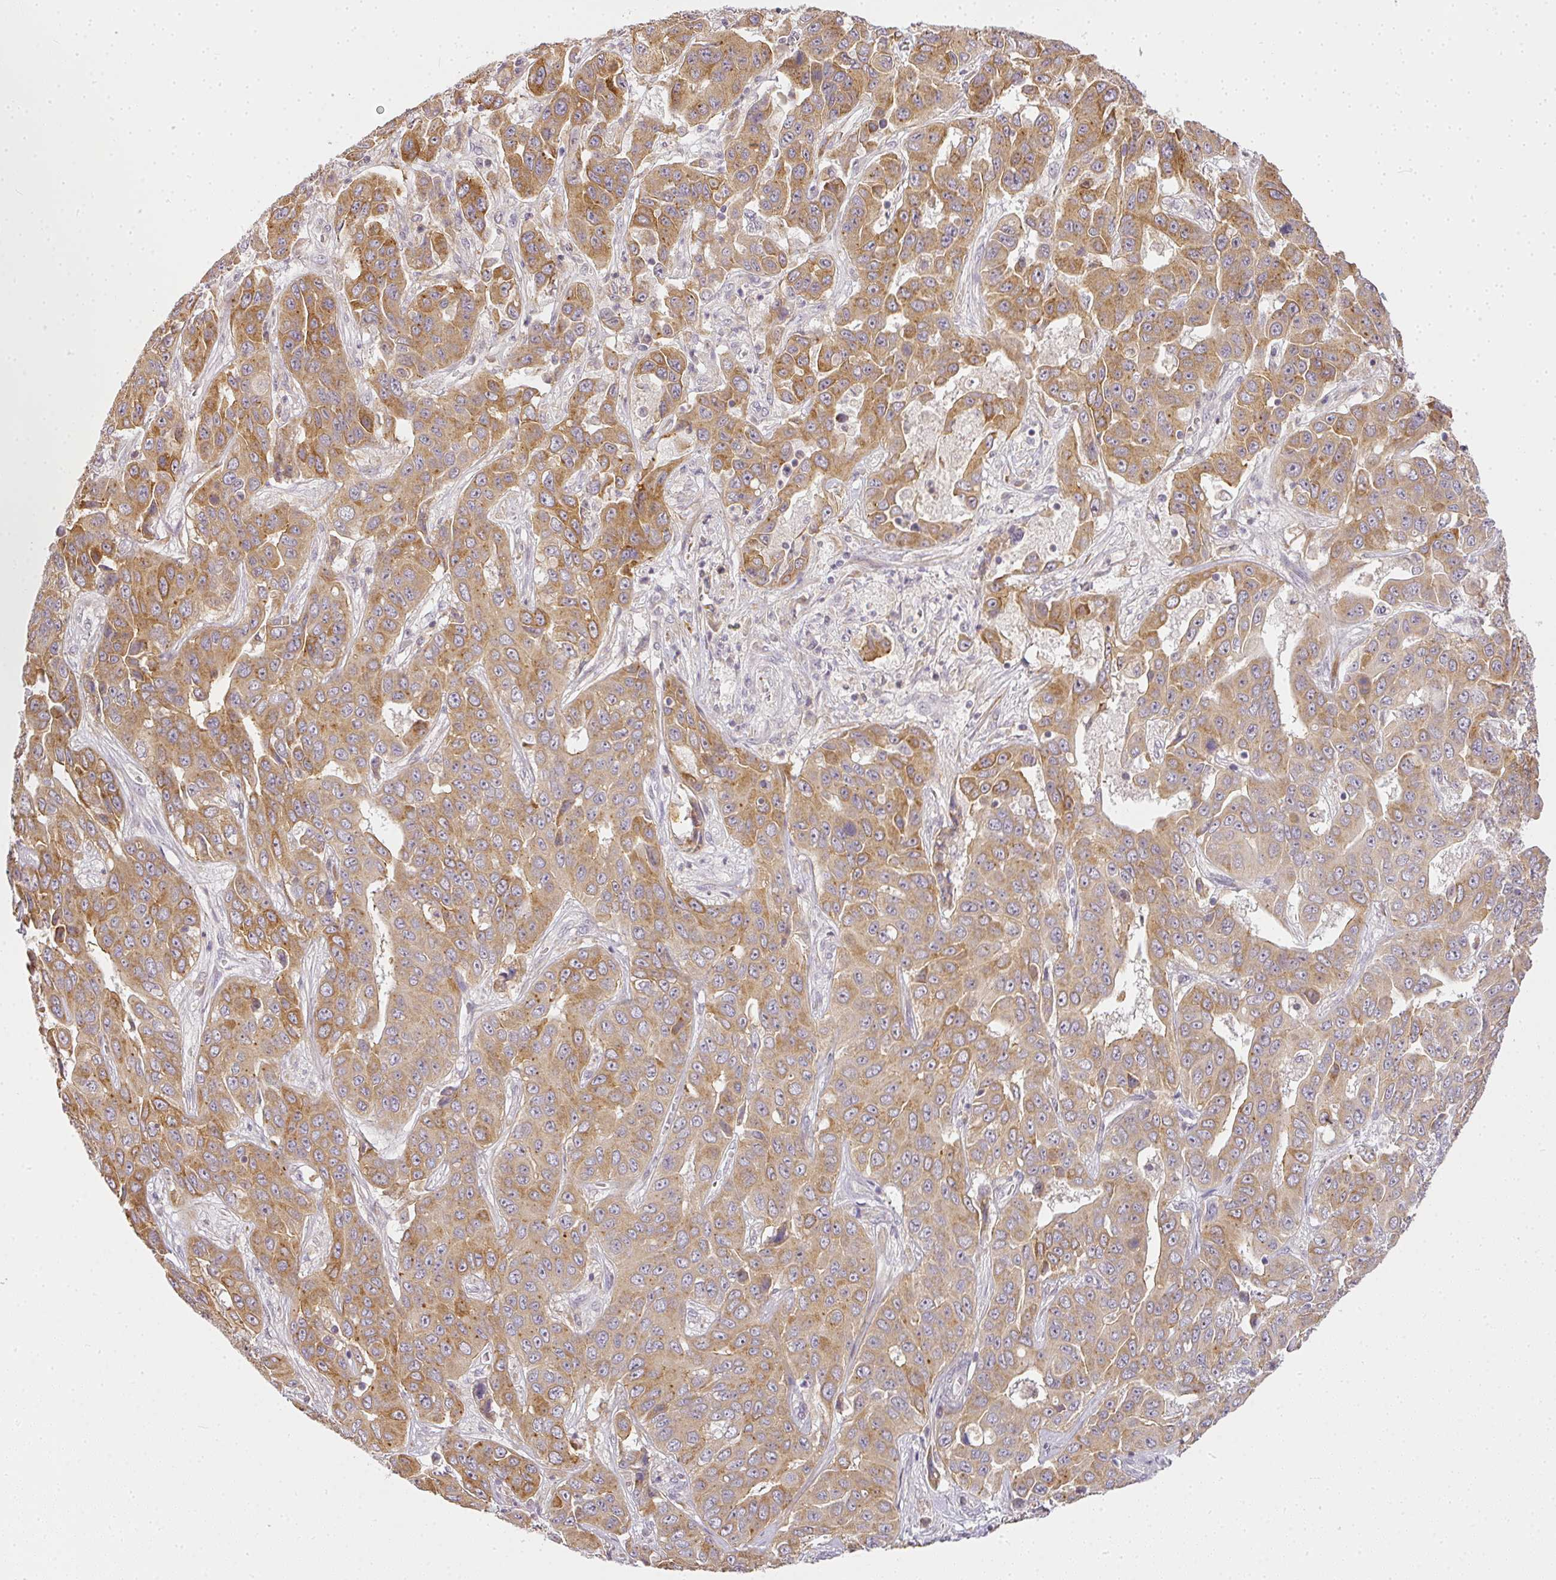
{"staining": {"intensity": "moderate", "quantity": ">75%", "location": "cytoplasmic/membranous"}, "tissue": "liver cancer", "cell_type": "Tumor cells", "image_type": "cancer", "snomed": [{"axis": "morphology", "description": "Cholangiocarcinoma"}, {"axis": "topography", "description": "Liver"}], "caption": "Tumor cells display moderate cytoplasmic/membranous staining in about >75% of cells in liver cholangiocarcinoma.", "gene": "MED19", "patient": {"sex": "female", "age": 52}}